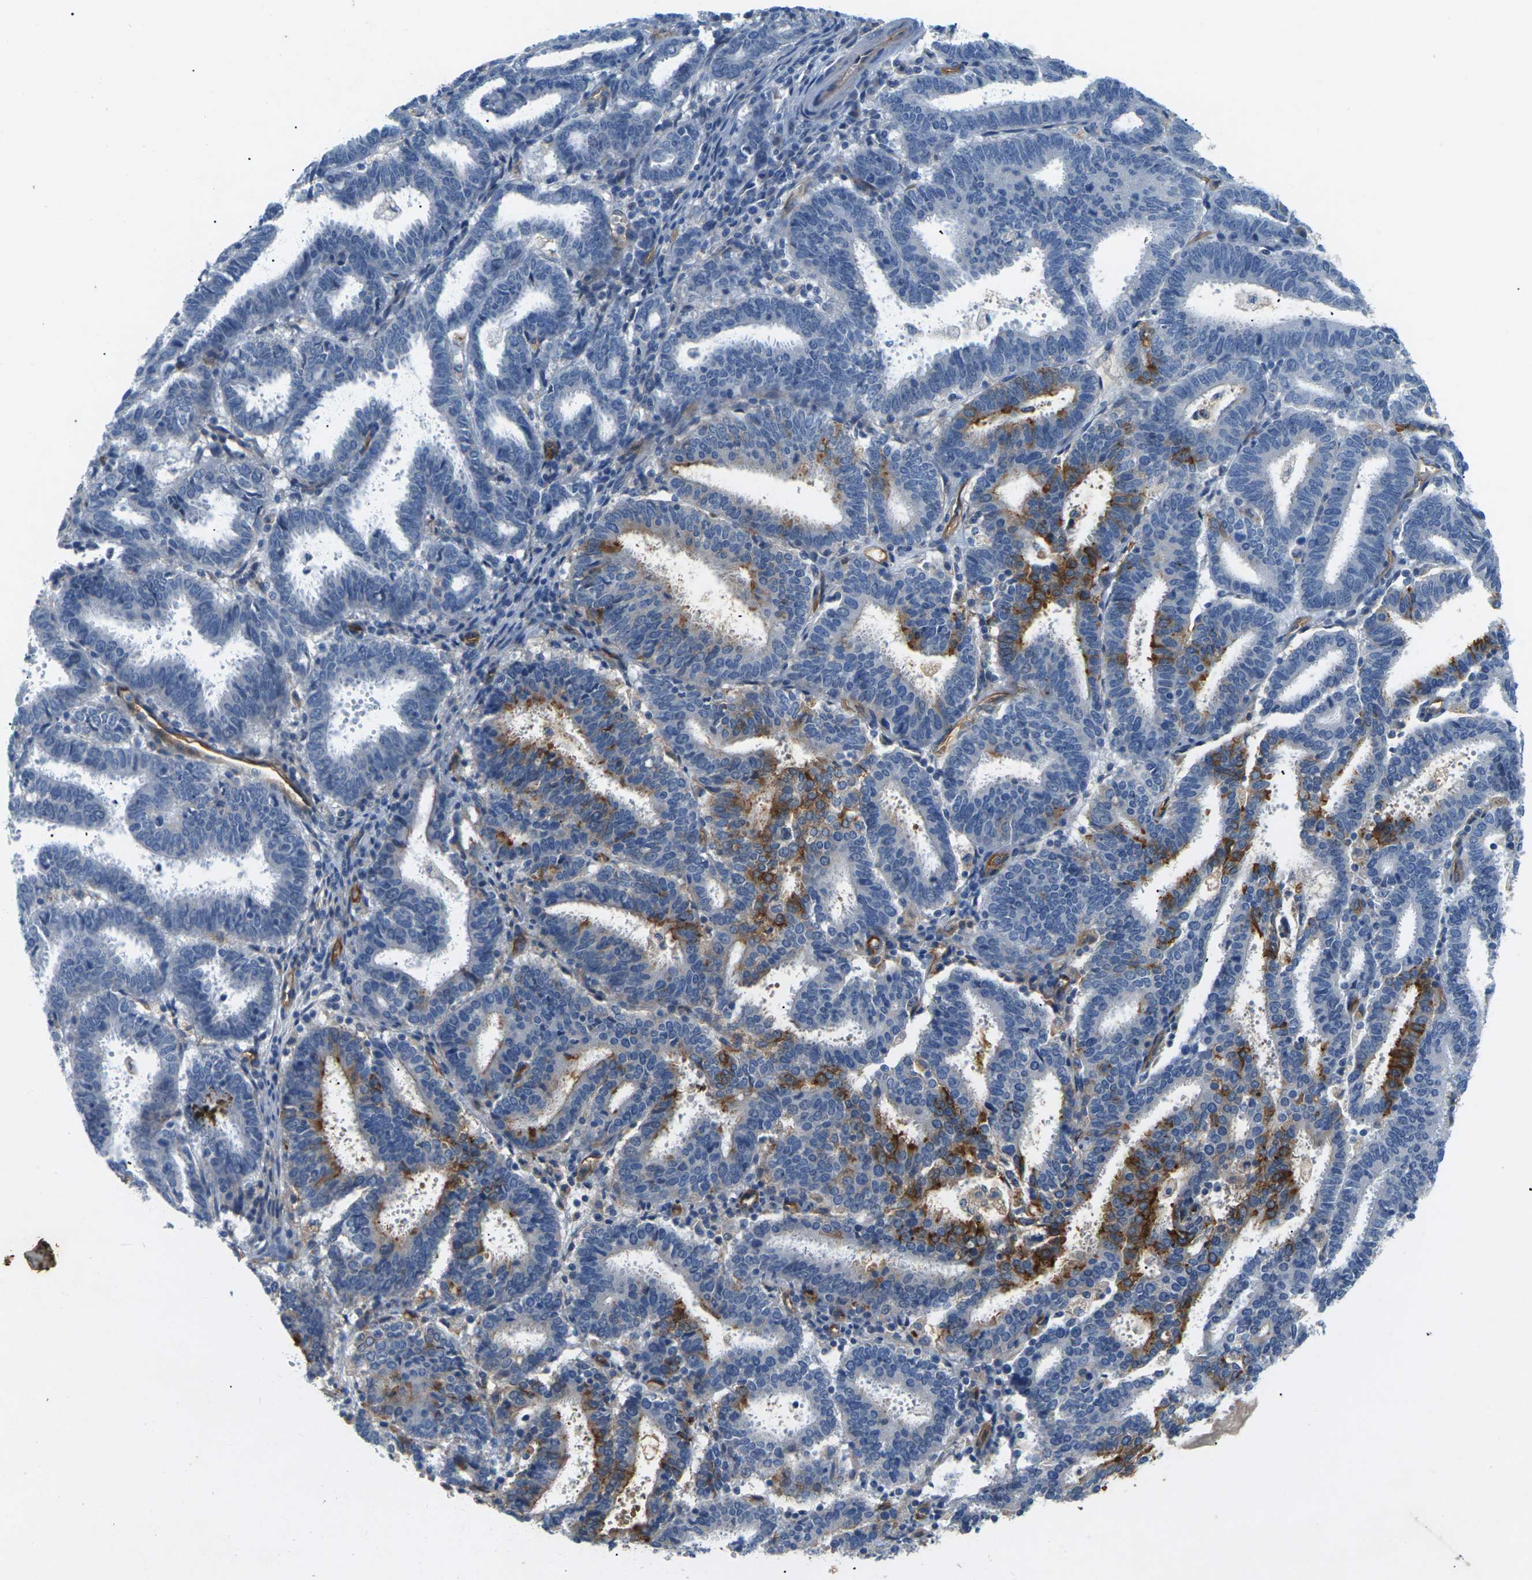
{"staining": {"intensity": "strong", "quantity": "<25%", "location": "cytoplasmic/membranous"}, "tissue": "endometrial cancer", "cell_type": "Tumor cells", "image_type": "cancer", "snomed": [{"axis": "morphology", "description": "Adenocarcinoma, NOS"}, {"axis": "topography", "description": "Uterus"}], "caption": "An IHC image of neoplastic tissue is shown. Protein staining in brown labels strong cytoplasmic/membranous positivity in endometrial adenocarcinoma within tumor cells. Ihc stains the protein in brown and the nuclei are stained blue.", "gene": "ITGA5", "patient": {"sex": "female", "age": 83}}